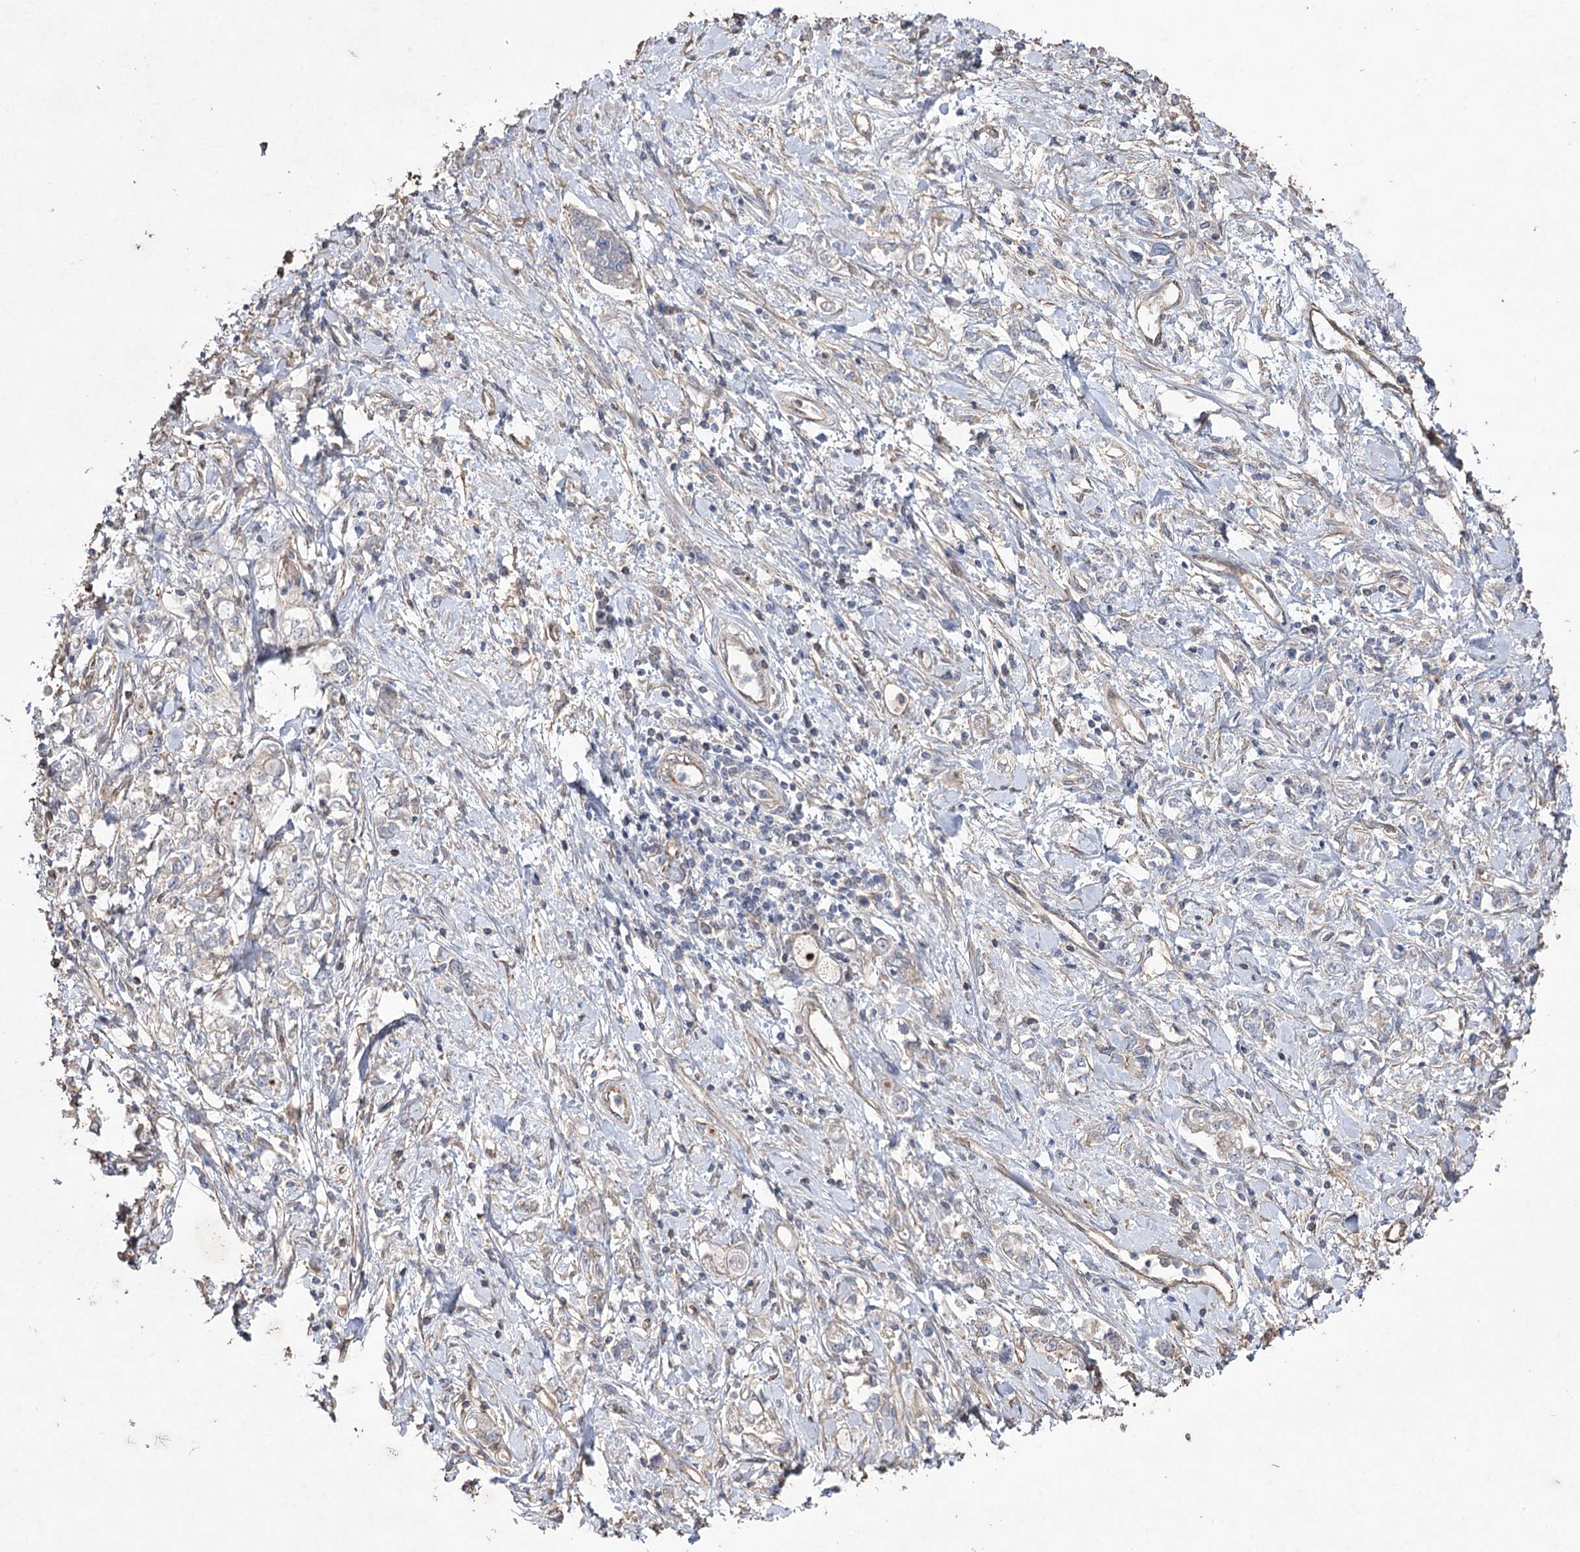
{"staining": {"intensity": "negative", "quantity": "none", "location": "none"}, "tissue": "stomach cancer", "cell_type": "Tumor cells", "image_type": "cancer", "snomed": [{"axis": "morphology", "description": "Adenocarcinoma, NOS"}, {"axis": "topography", "description": "Stomach"}], "caption": "A micrograph of human stomach adenocarcinoma is negative for staining in tumor cells.", "gene": "FAM13B", "patient": {"sex": "female", "age": 76}}